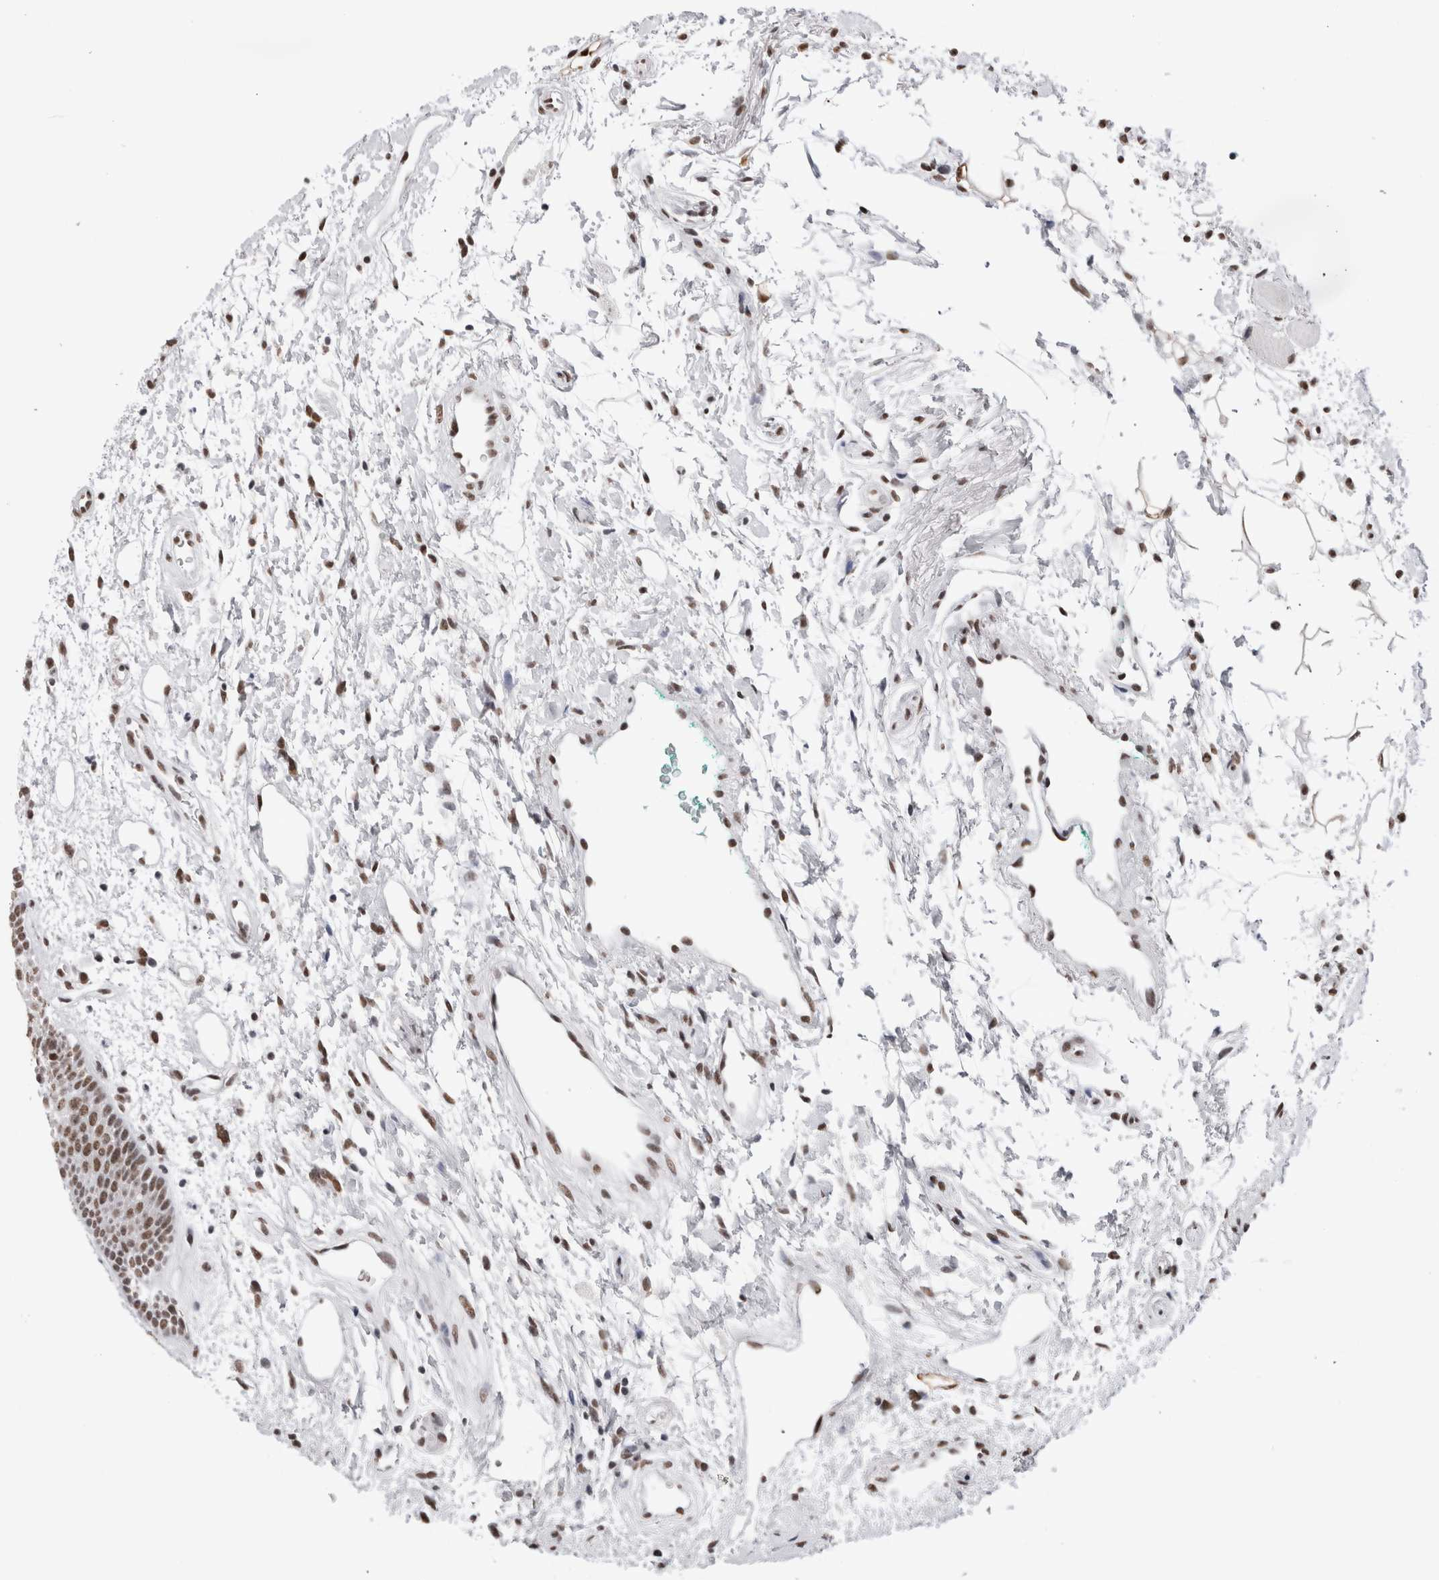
{"staining": {"intensity": "strong", "quantity": ">75%", "location": "nuclear"}, "tissue": "oral mucosa", "cell_type": "Squamous epithelial cells", "image_type": "normal", "snomed": [{"axis": "morphology", "description": "Normal tissue, NOS"}, {"axis": "topography", "description": "Skeletal muscle"}, {"axis": "topography", "description": "Oral tissue"}, {"axis": "topography", "description": "Peripheral nerve tissue"}], "caption": "Strong nuclear protein staining is seen in approximately >75% of squamous epithelial cells in oral mucosa. (DAB IHC, brown staining for protein, blue staining for nuclei).", "gene": "SMC1A", "patient": {"sex": "female", "age": 84}}